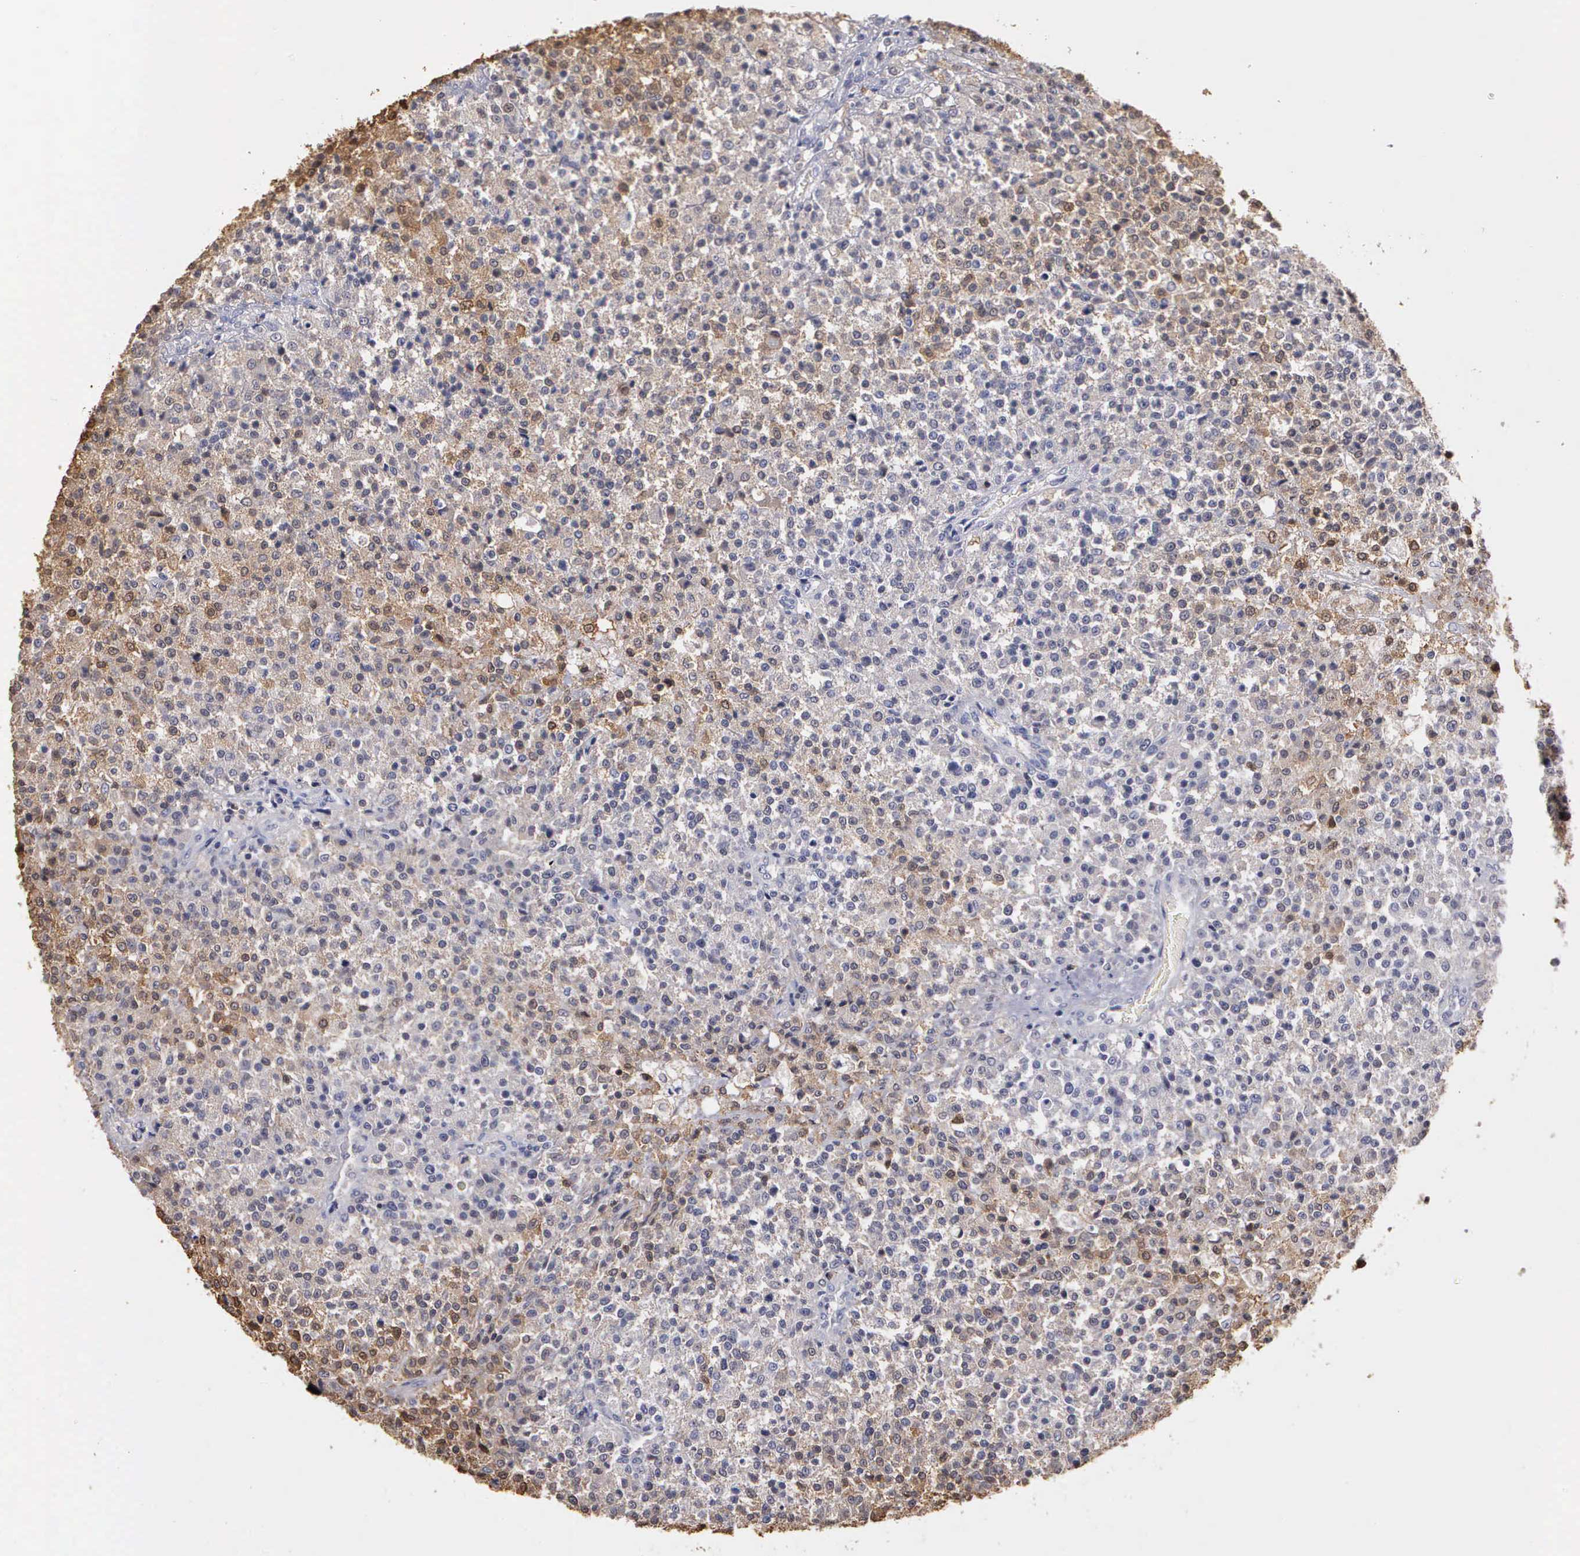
{"staining": {"intensity": "moderate", "quantity": "25%-75%", "location": "cytoplasmic/membranous"}, "tissue": "testis cancer", "cell_type": "Tumor cells", "image_type": "cancer", "snomed": [{"axis": "morphology", "description": "Seminoma, NOS"}, {"axis": "topography", "description": "Testis"}], "caption": "High-power microscopy captured an immunohistochemistry (IHC) micrograph of testis seminoma, revealing moderate cytoplasmic/membranous expression in approximately 25%-75% of tumor cells. The staining is performed using DAB (3,3'-diaminobenzidine) brown chromogen to label protein expression. The nuclei are counter-stained blue using hematoxylin.", "gene": "ENO3", "patient": {"sex": "male", "age": 59}}